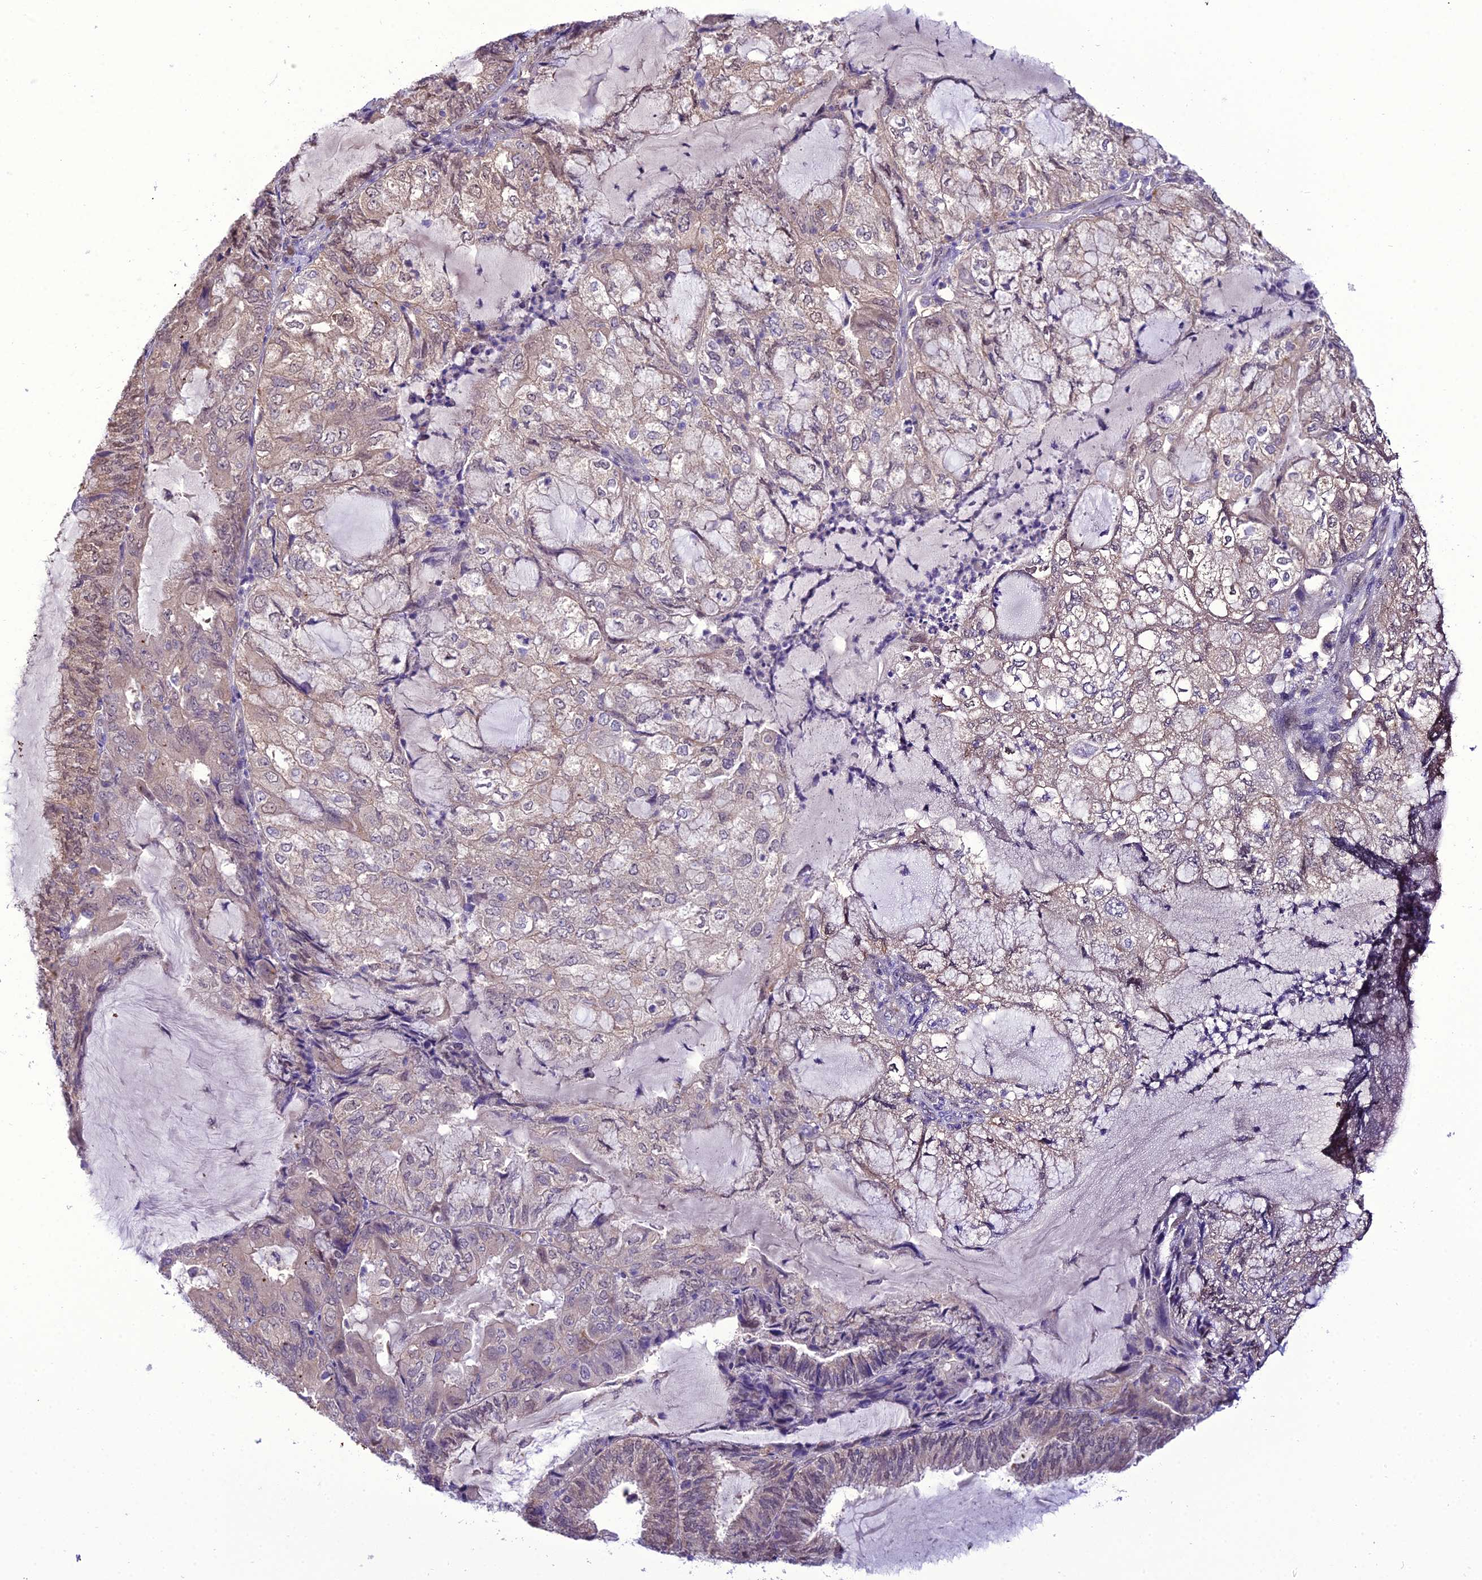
{"staining": {"intensity": "weak", "quantity": "<25%", "location": "cytoplasmic/membranous"}, "tissue": "endometrial cancer", "cell_type": "Tumor cells", "image_type": "cancer", "snomed": [{"axis": "morphology", "description": "Adenocarcinoma, NOS"}, {"axis": "topography", "description": "Endometrium"}], "caption": "Tumor cells show no significant positivity in endometrial cancer (adenocarcinoma).", "gene": "BORCS6", "patient": {"sex": "female", "age": 81}}